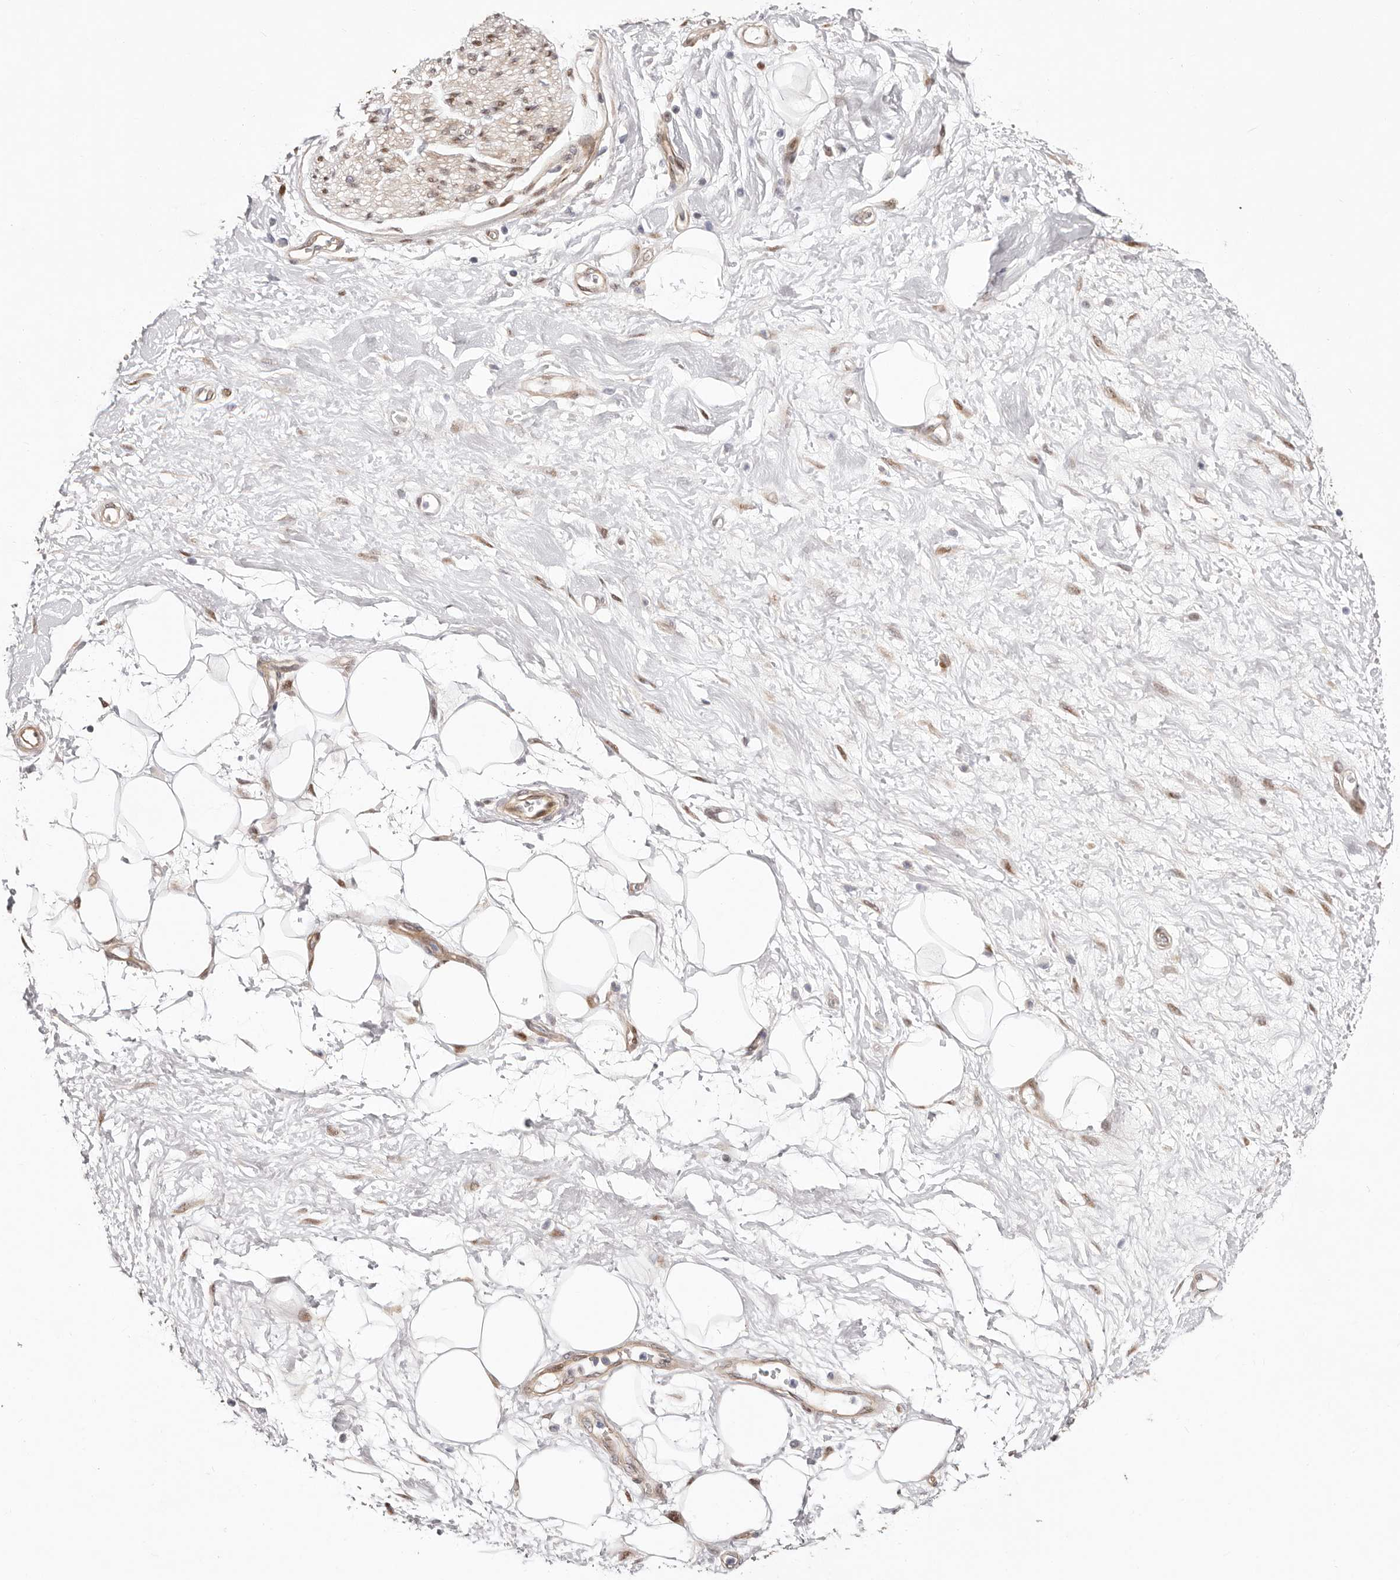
{"staining": {"intensity": "moderate", "quantity": ">75%", "location": "cytoplasmic/membranous,nuclear"}, "tissue": "adipose tissue", "cell_type": "Adipocytes", "image_type": "normal", "snomed": [{"axis": "morphology", "description": "Normal tissue, NOS"}, {"axis": "morphology", "description": "Adenocarcinoma, NOS"}, {"axis": "topography", "description": "Pancreas"}, {"axis": "topography", "description": "Peripheral nerve tissue"}], "caption": "A high-resolution photomicrograph shows immunohistochemistry (IHC) staining of benign adipose tissue, which exhibits moderate cytoplasmic/membranous,nuclear staining in about >75% of adipocytes.", "gene": "EPHX3", "patient": {"sex": "male", "age": 59}}